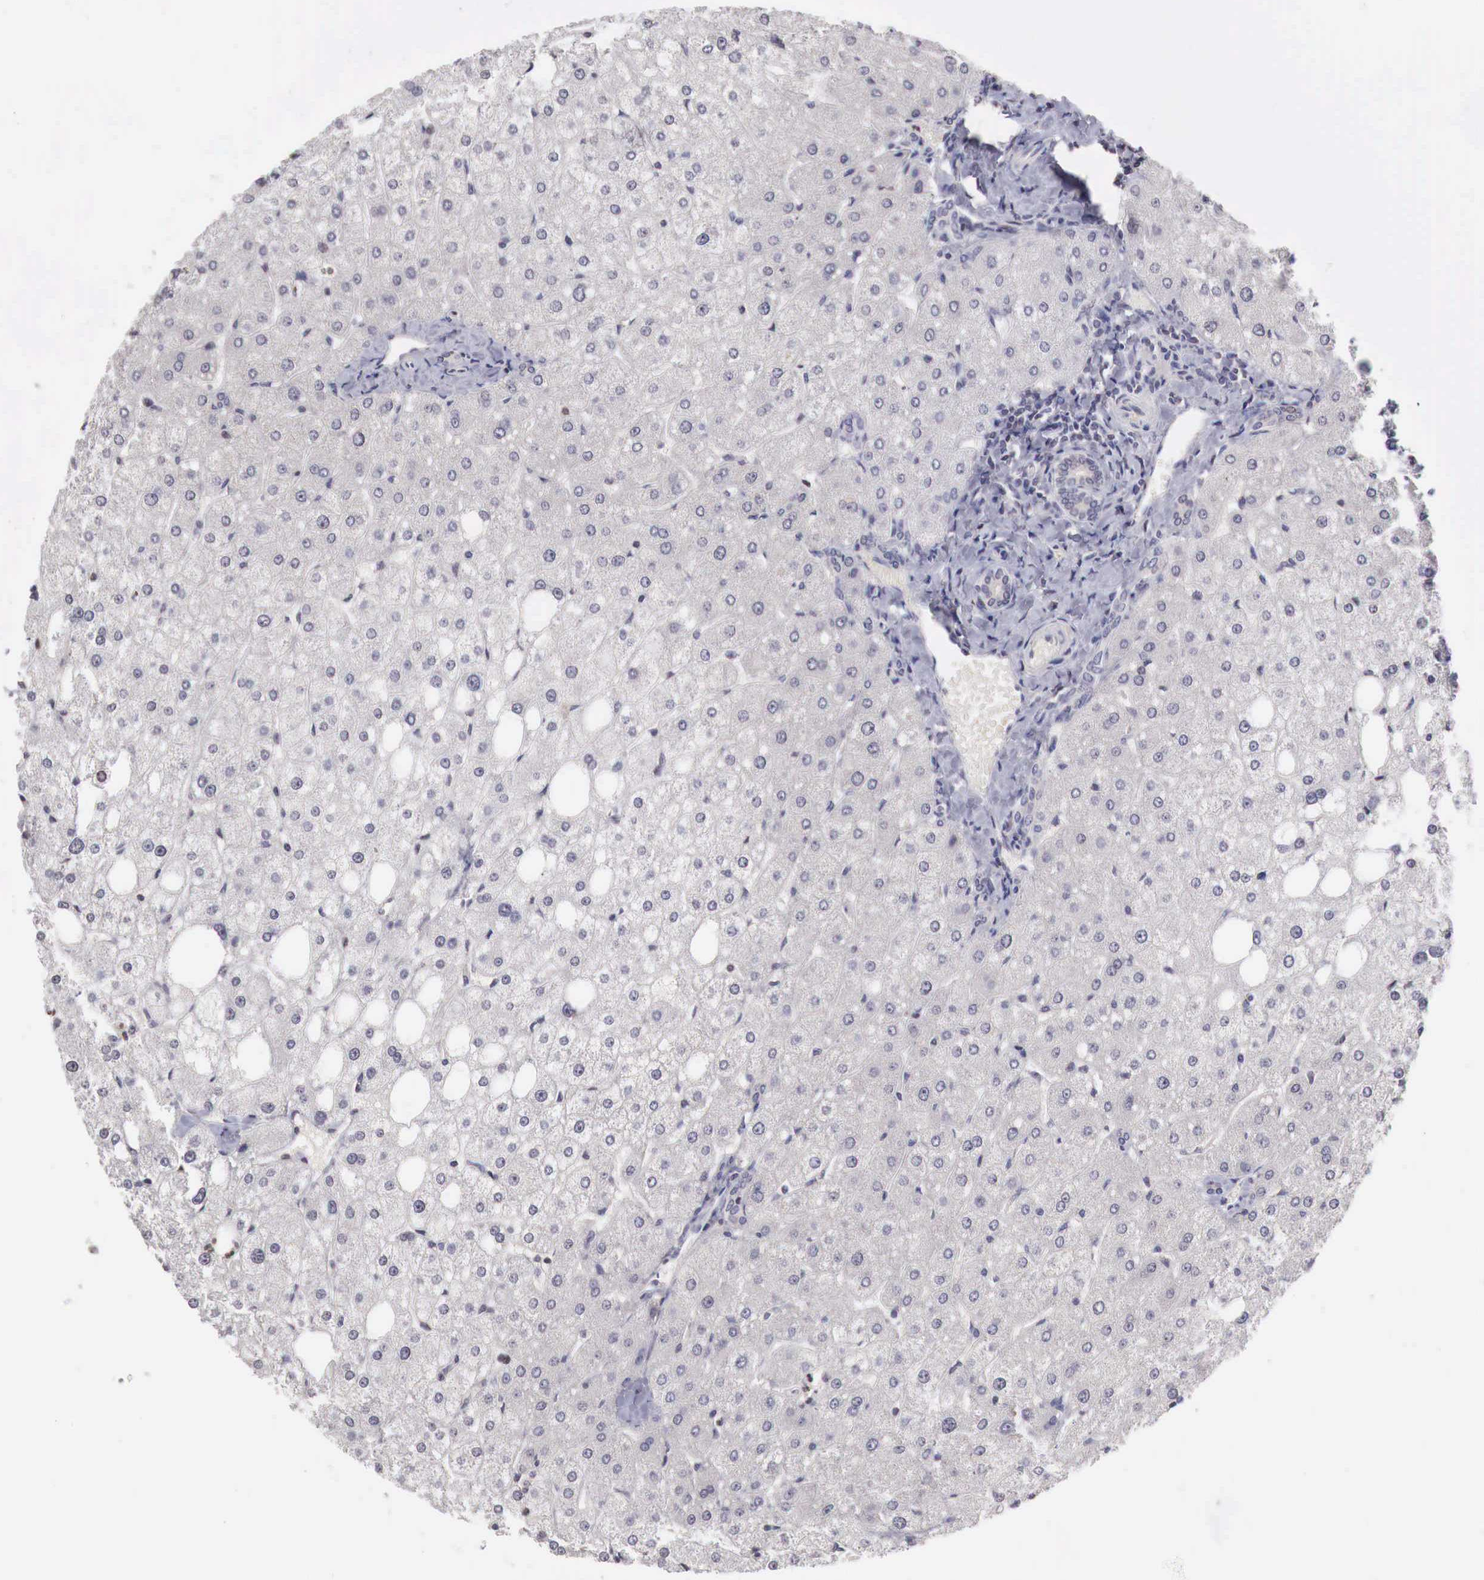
{"staining": {"intensity": "negative", "quantity": "none", "location": "none"}, "tissue": "liver", "cell_type": "Cholangiocytes", "image_type": "normal", "snomed": [{"axis": "morphology", "description": "Normal tissue, NOS"}, {"axis": "topography", "description": "Liver"}], "caption": "DAB (3,3'-diaminobenzidine) immunohistochemical staining of benign liver shows no significant staining in cholangiocytes.", "gene": "TBC1D9", "patient": {"sex": "male", "age": 35}}